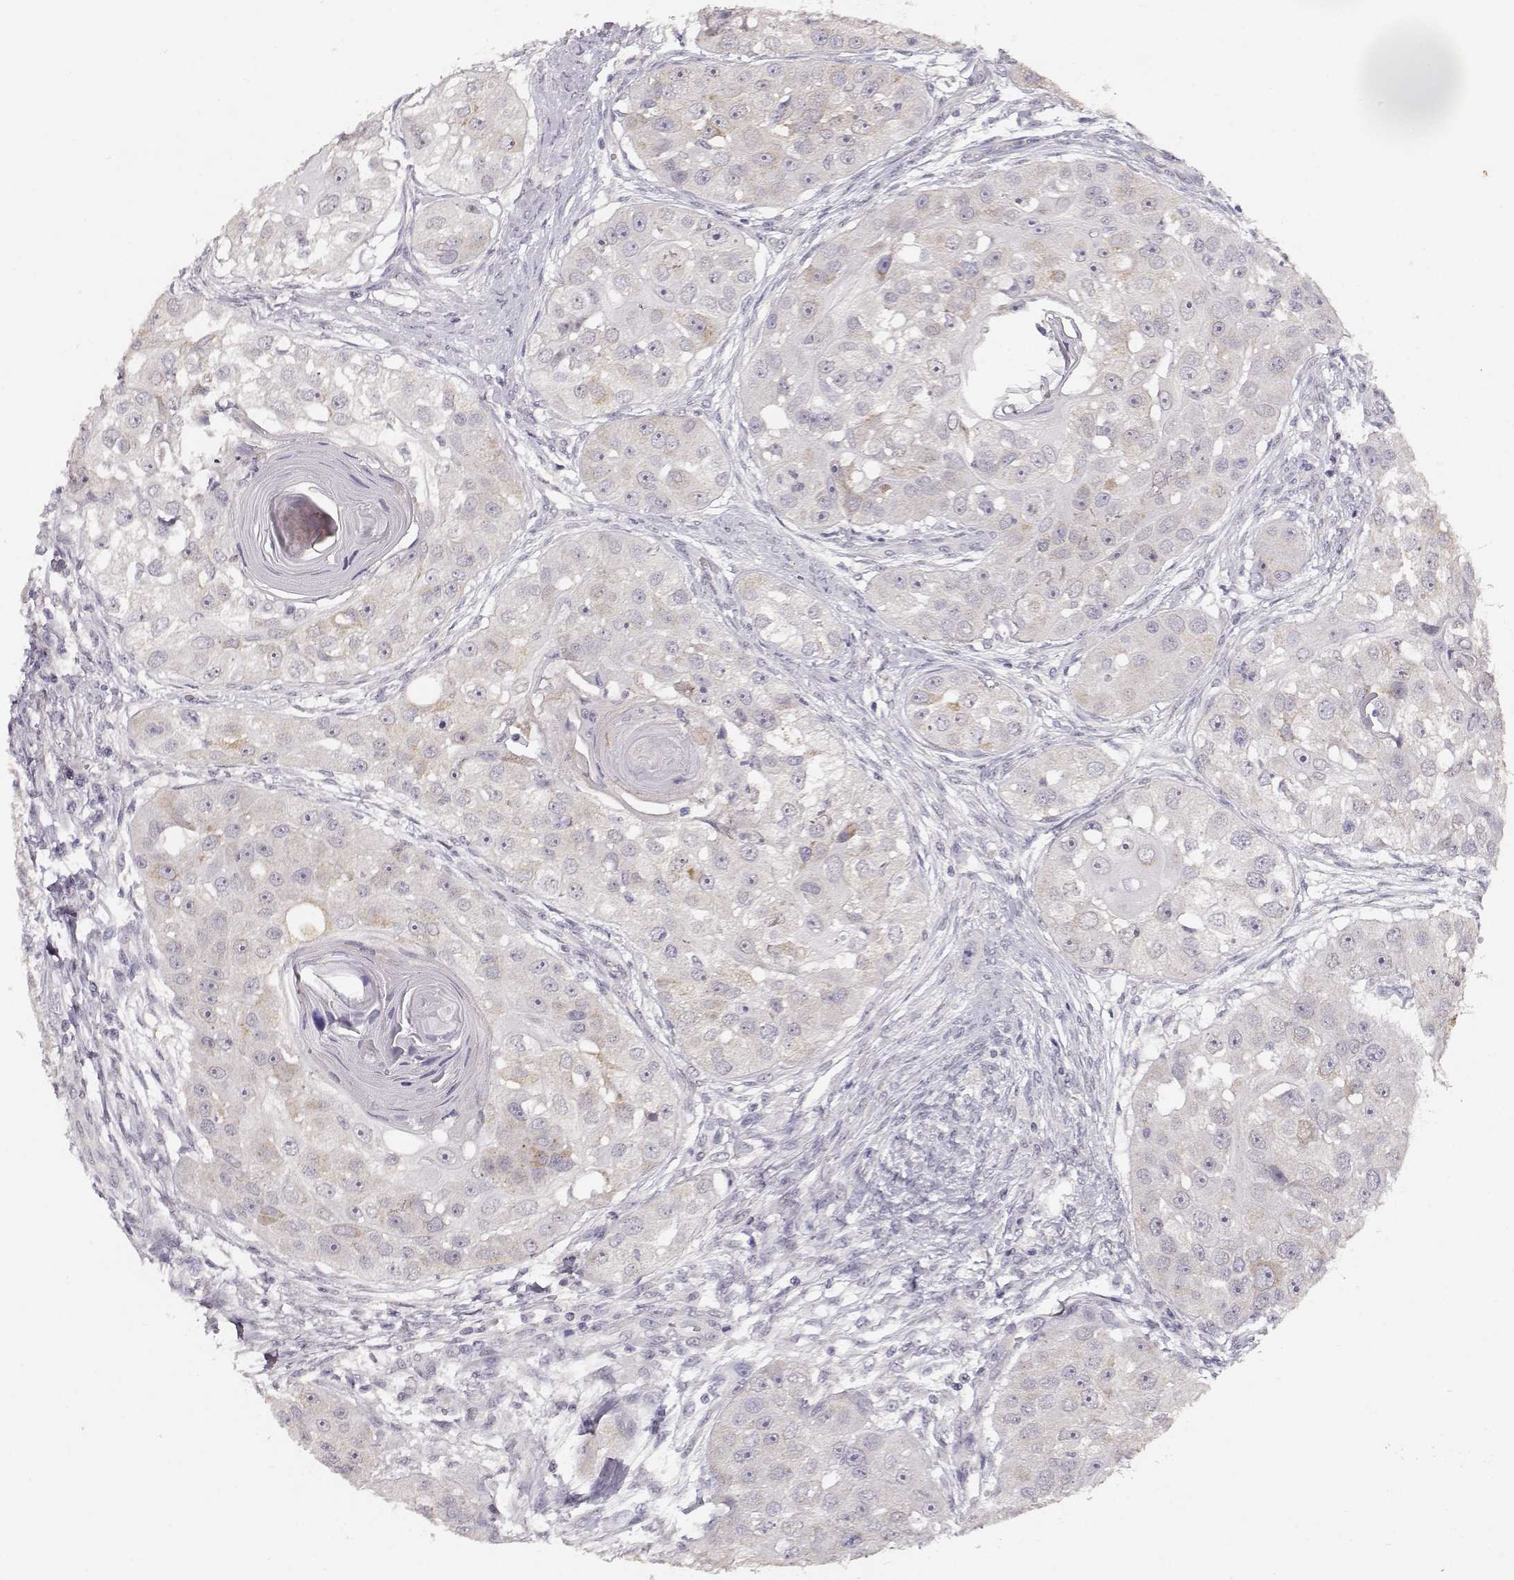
{"staining": {"intensity": "weak", "quantity": "<25%", "location": "cytoplasmic/membranous"}, "tissue": "head and neck cancer", "cell_type": "Tumor cells", "image_type": "cancer", "snomed": [{"axis": "morphology", "description": "Squamous cell carcinoma, NOS"}, {"axis": "topography", "description": "Head-Neck"}], "caption": "Tumor cells are negative for protein expression in human head and neck squamous cell carcinoma.", "gene": "LAMA5", "patient": {"sex": "male", "age": 51}}